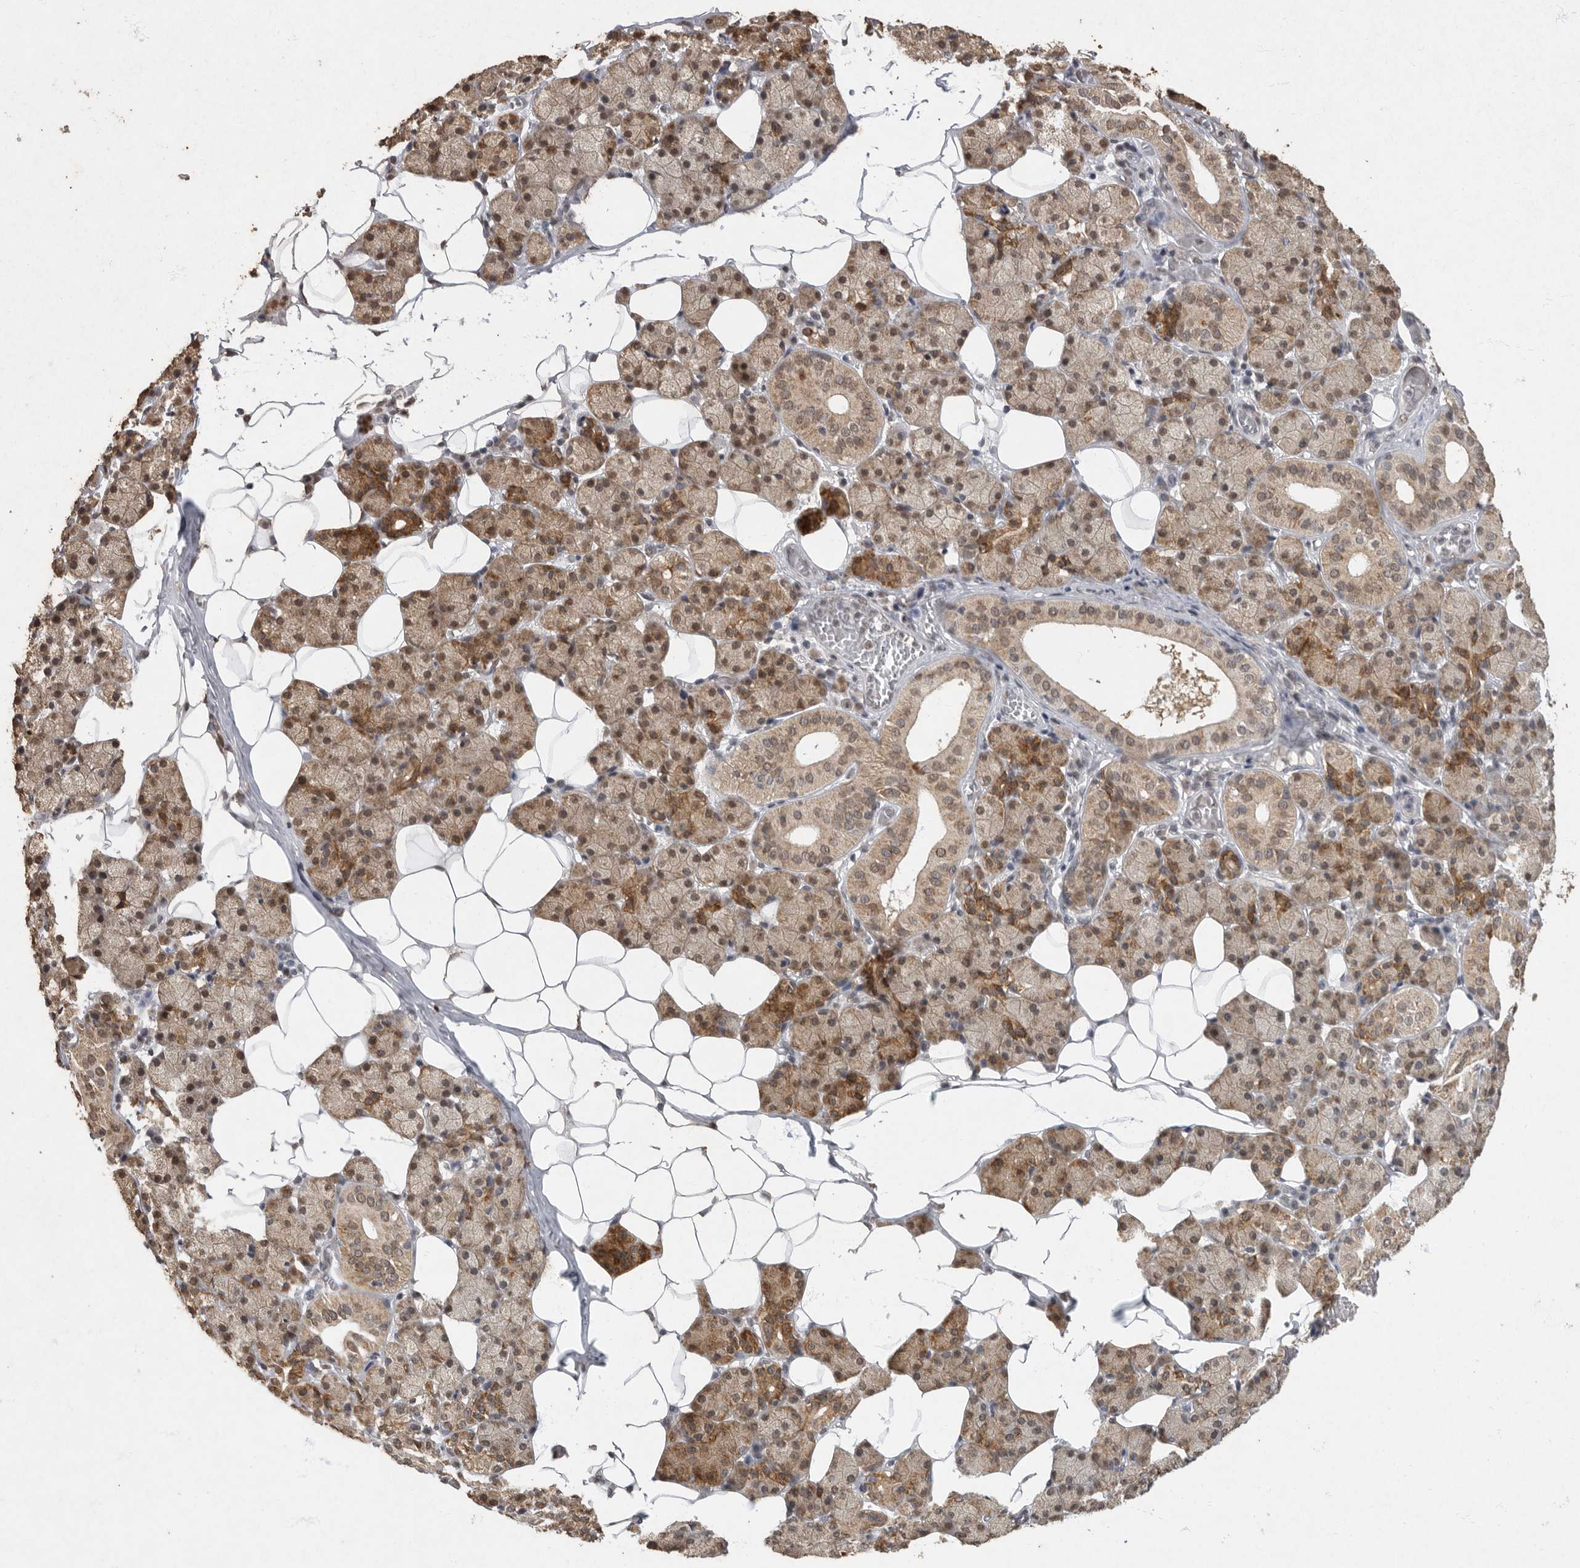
{"staining": {"intensity": "moderate", "quantity": "25%-75%", "location": "cytoplasmic/membranous,nuclear"}, "tissue": "salivary gland", "cell_type": "Glandular cells", "image_type": "normal", "snomed": [{"axis": "morphology", "description": "Normal tissue, NOS"}, {"axis": "topography", "description": "Salivary gland"}], "caption": "Protein staining shows moderate cytoplasmic/membranous,nuclear expression in about 25%-75% of glandular cells in unremarkable salivary gland. Ihc stains the protein in brown and the nuclei are stained blue.", "gene": "NBL1", "patient": {"sex": "female", "age": 33}}